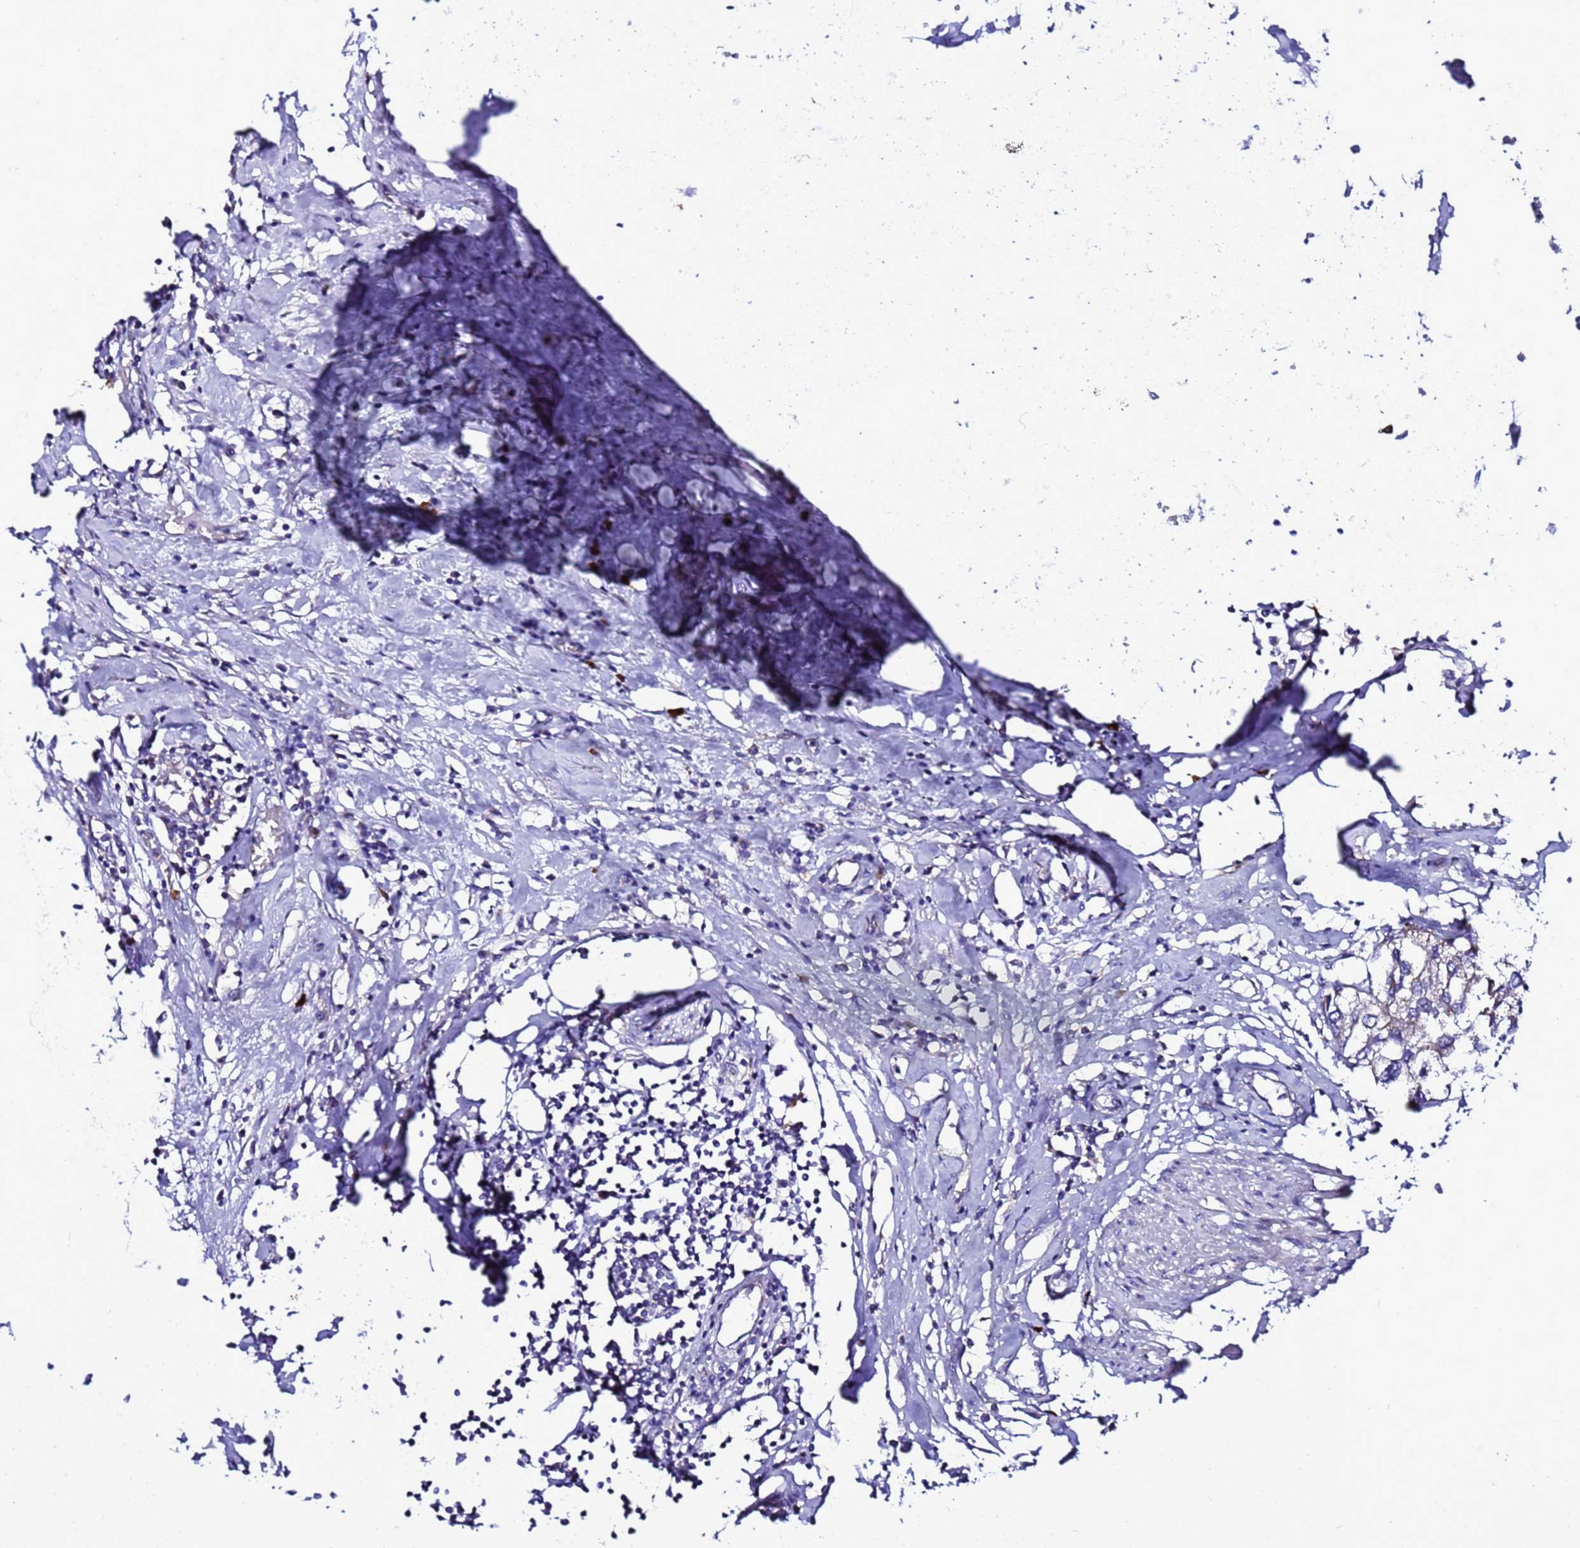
{"staining": {"intensity": "negative", "quantity": "none", "location": "none"}, "tissue": "urothelial cancer", "cell_type": "Tumor cells", "image_type": "cancer", "snomed": [{"axis": "morphology", "description": "Urothelial carcinoma, High grade"}, {"axis": "topography", "description": "Urinary bladder"}], "caption": "This is an immunohistochemistry (IHC) image of urothelial cancer. There is no expression in tumor cells.", "gene": "HIGD2A", "patient": {"sex": "male", "age": 64}}